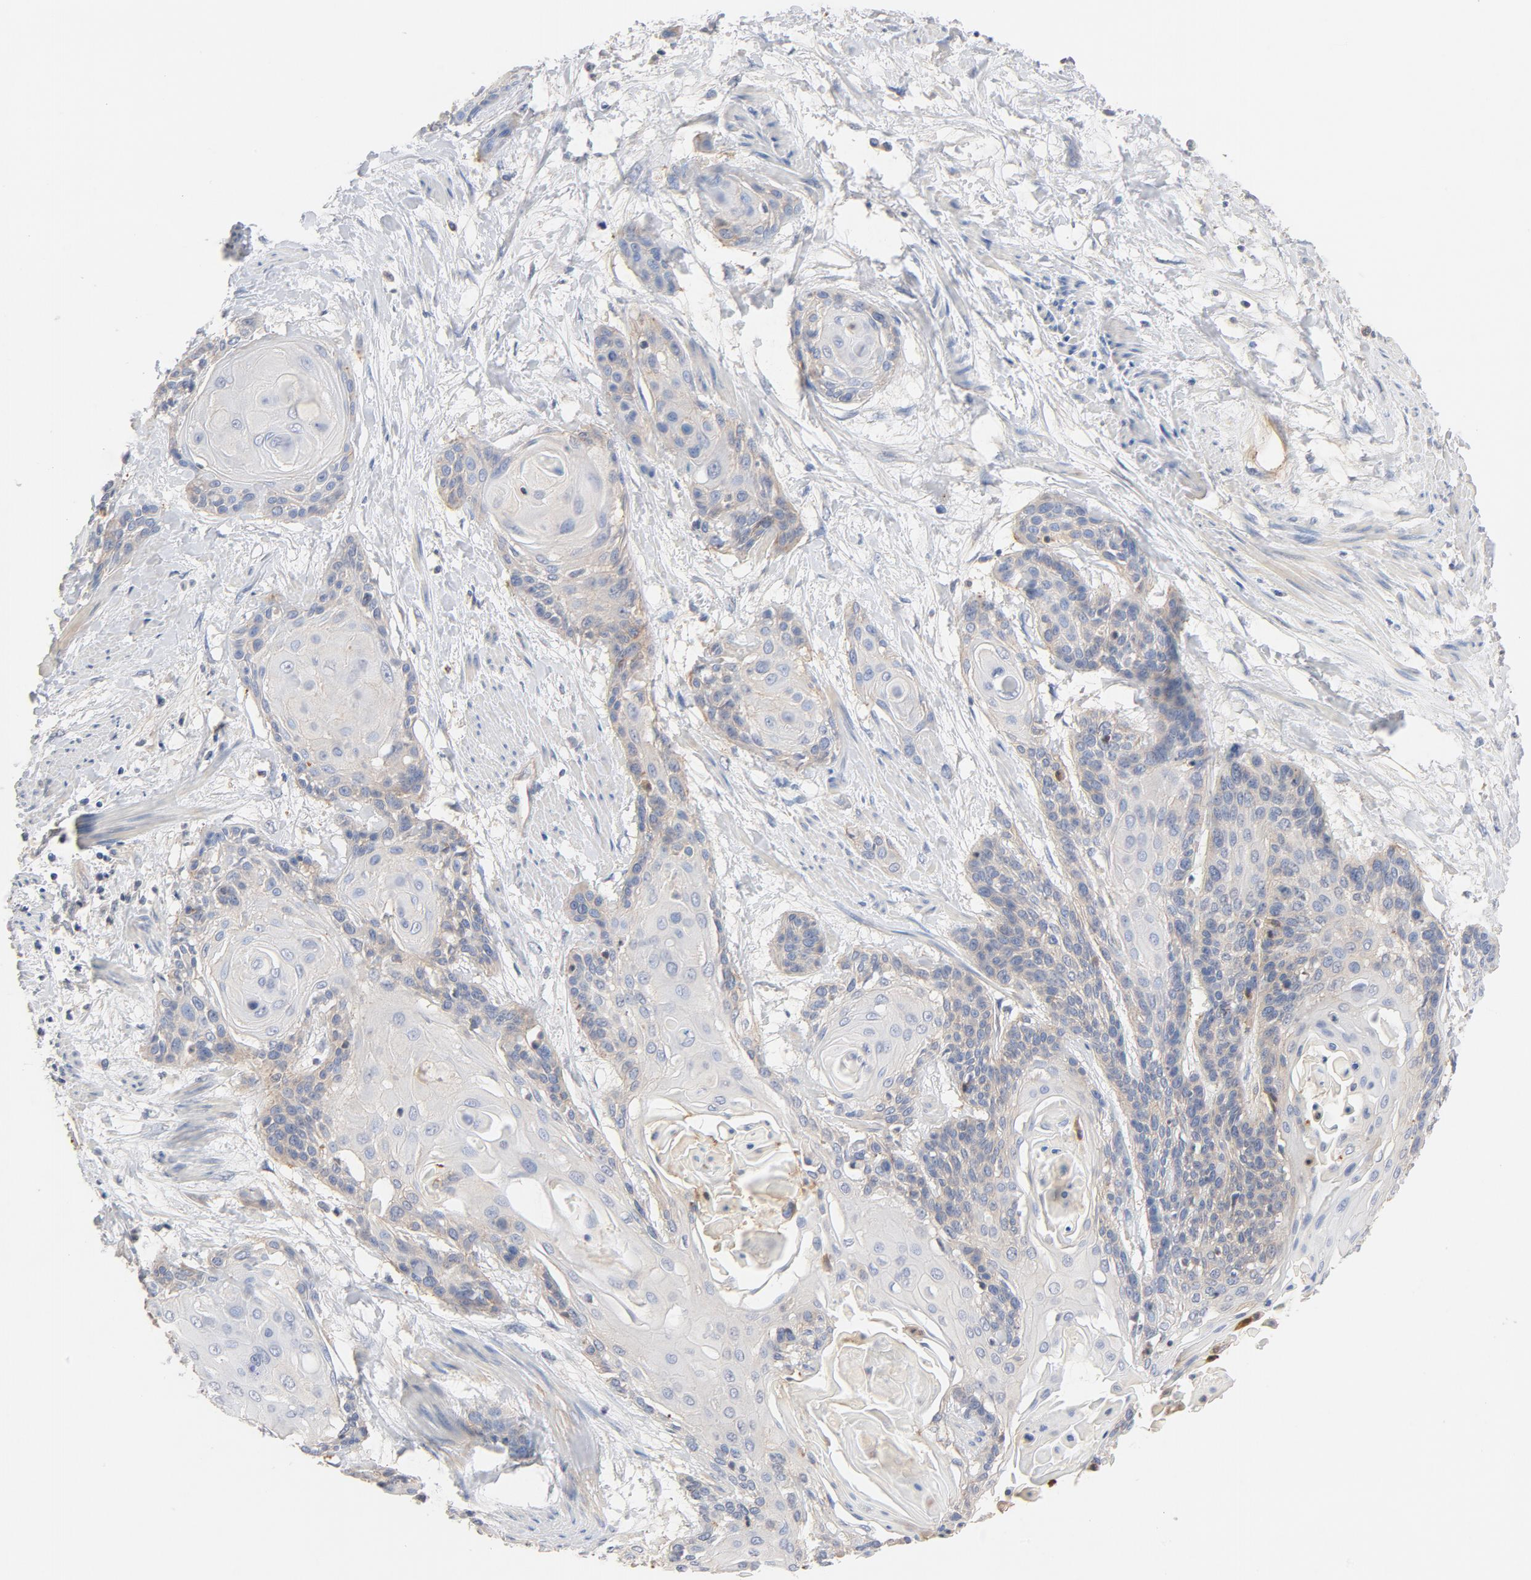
{"staining": {"intensity": "weak", "quantity": "25%-75%", "location": "cytoplasmic/membranous"}, "tissue": "cervical cancer", "cell_type": "Tumor cells", "image_type": "cancer", "snomed": [{"axis": "morphology", "description": "Squamous cell carcinoma, NOS"}, {"axis": "topography", "description": "Cervix"}], "caption": "Immunohistochemistry (IHC) image of neoplastic tissue: human cervical cancer (squamous cell carcinoma) stained using IHC shows low levels of weak protein expression localized specifically in the cytoplasmic/membranous of tumor cells, appearing as a cytoplasmic/membranous brown color.", "gene": "STRN3", "patient": {"sex": "female", "age": 57}}